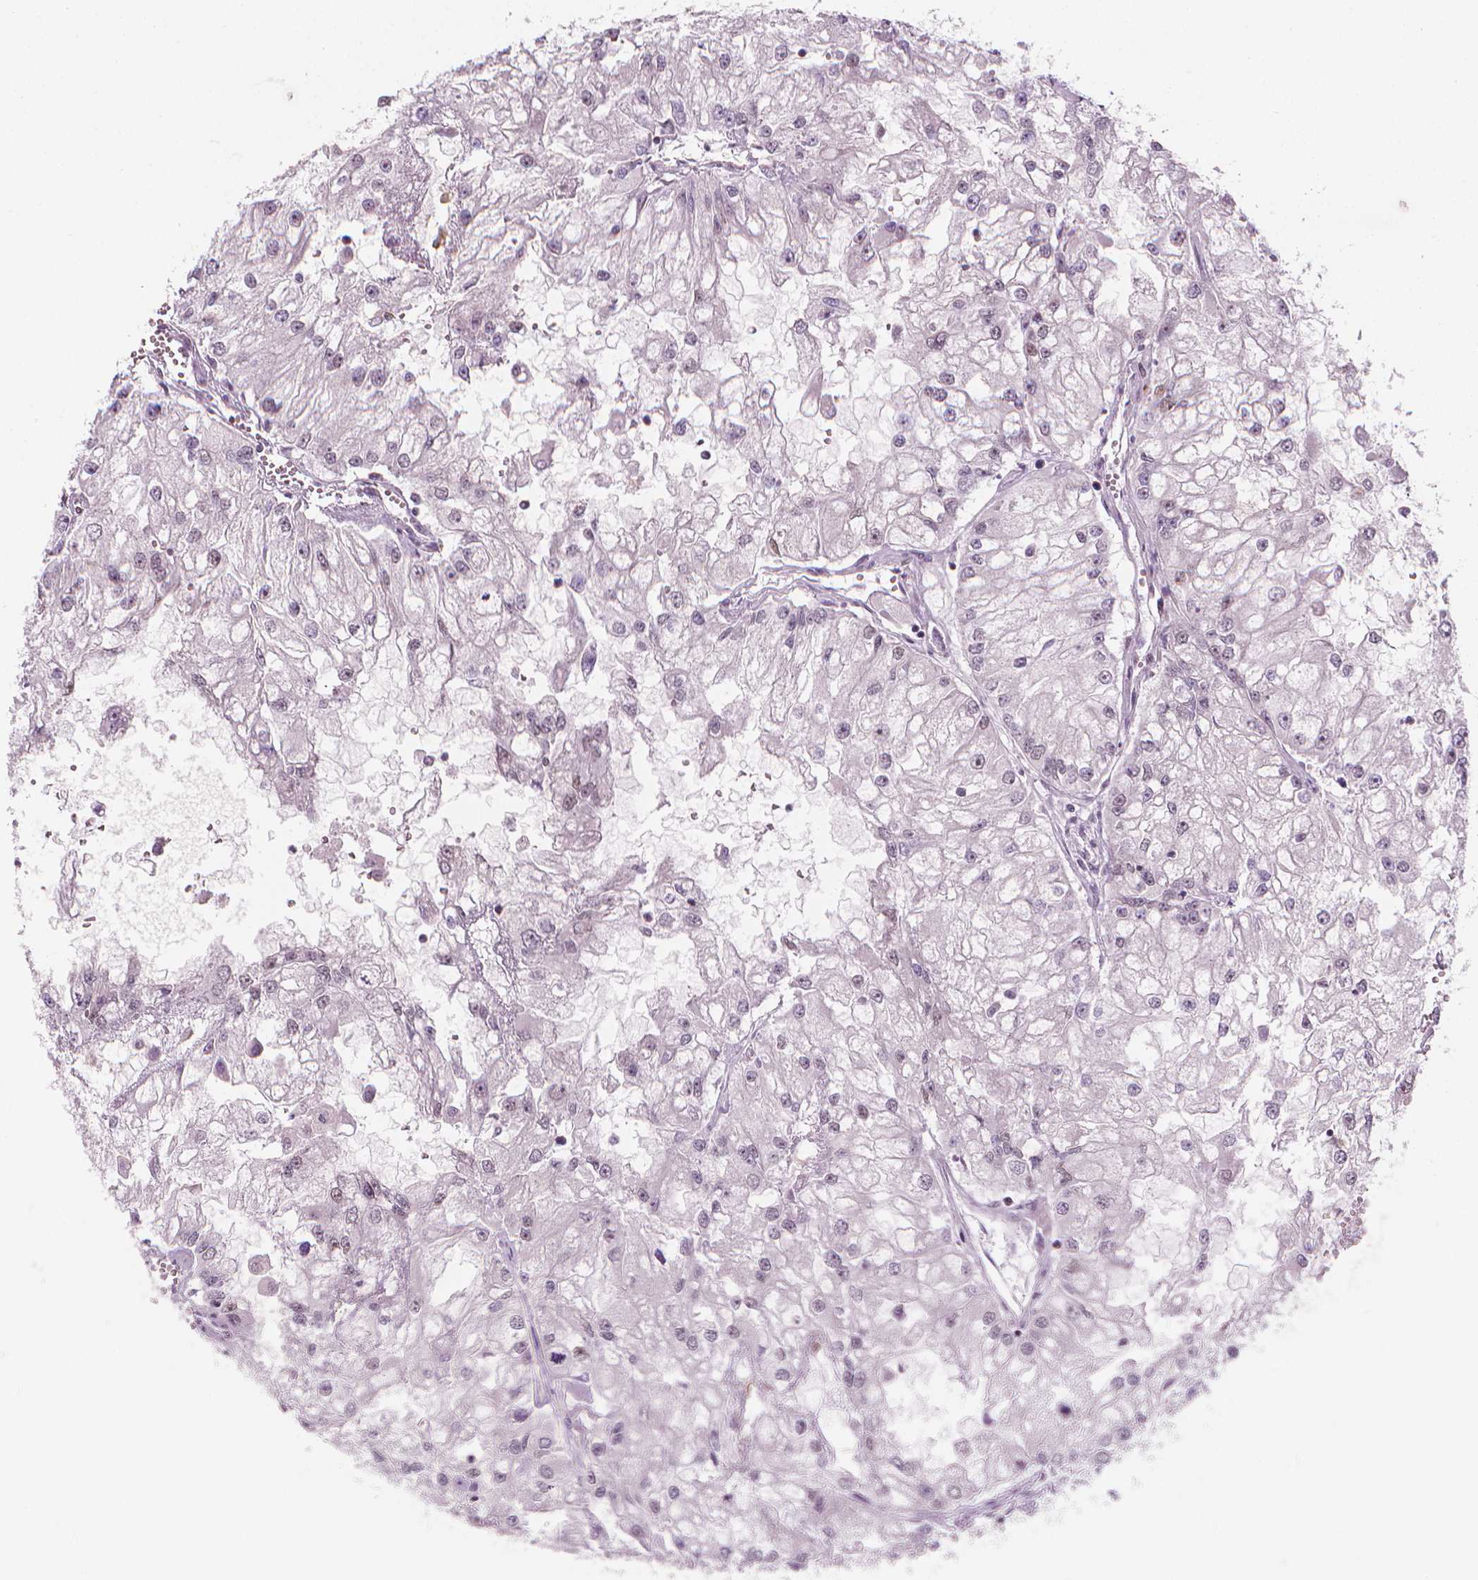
{"staining": {"intensity": "weak", "quantity": "25%-75%", "location": "nuclear"}, "tissue": "renal cancer", "cell_type": "Tumor cells", "image_type": "cancer", "snomed": [{"axis": "morphology", "description": "Adenocarcinoma, NOS"}, {"axis": "topography", "description": "Kidney"}], "caption": "A micrograph of renal adenocarcinoma stained for a protein shows weak nuclear brown staining in tumor cells.", "gene": "CDKN1C", "patient": {"sex": "male", "age": 59}}